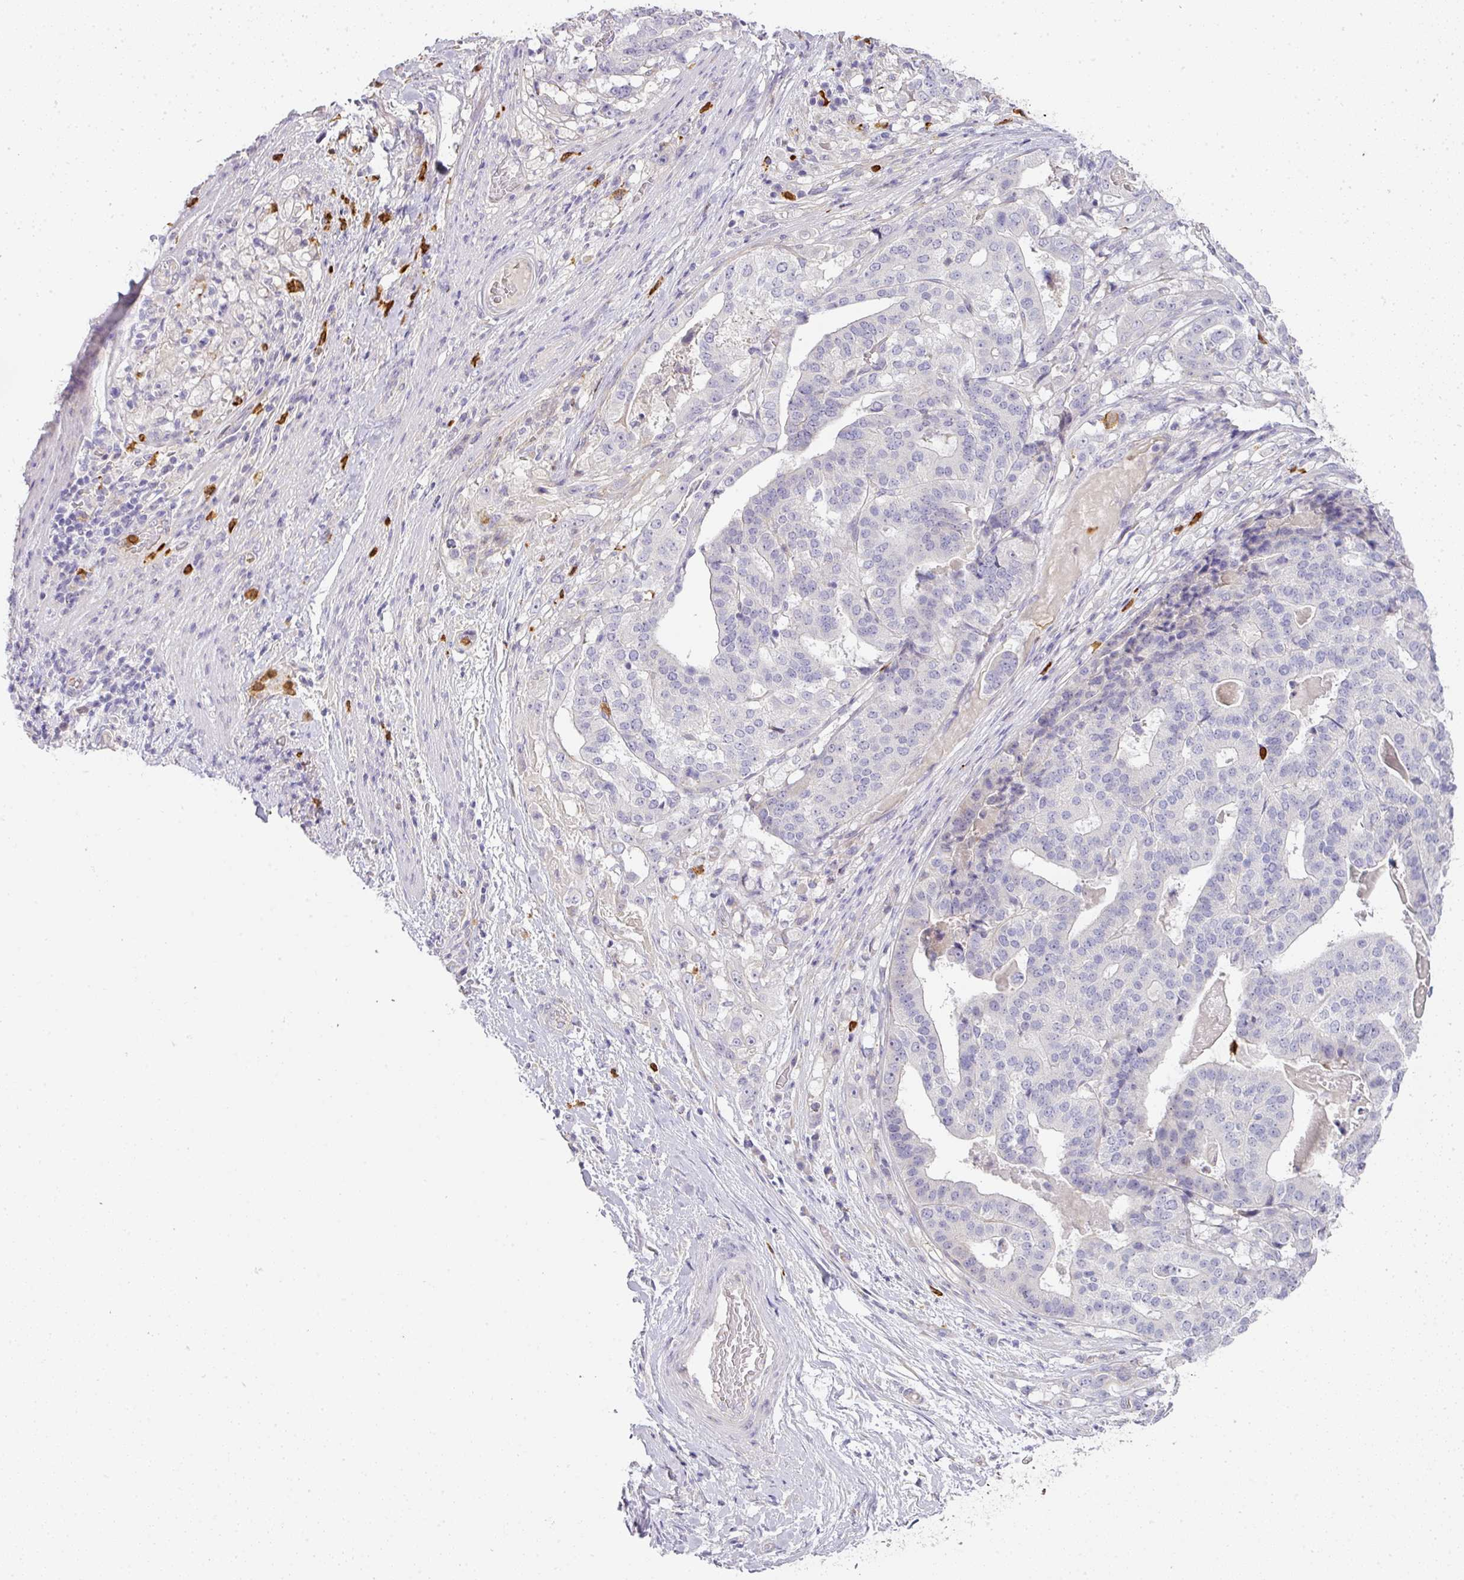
{"staining": {"intensity": "negative", "quantity": "none", "location": "none"}, "tissue": "stomach cancer", "cell_type": "Tumor cells", "image_type": "cancer", "snomed": [{"axis": "morphology", "description": "Adenocarcinoma, NOS"}, {"axis": "topography", "description": "Stomach"}], "caption": "The histopathology image displays no significant positivity in tumor cells of stomach adenocarcinoma.", "gene": "HHEX", "patient": {"sex": "male", "age": 48}}